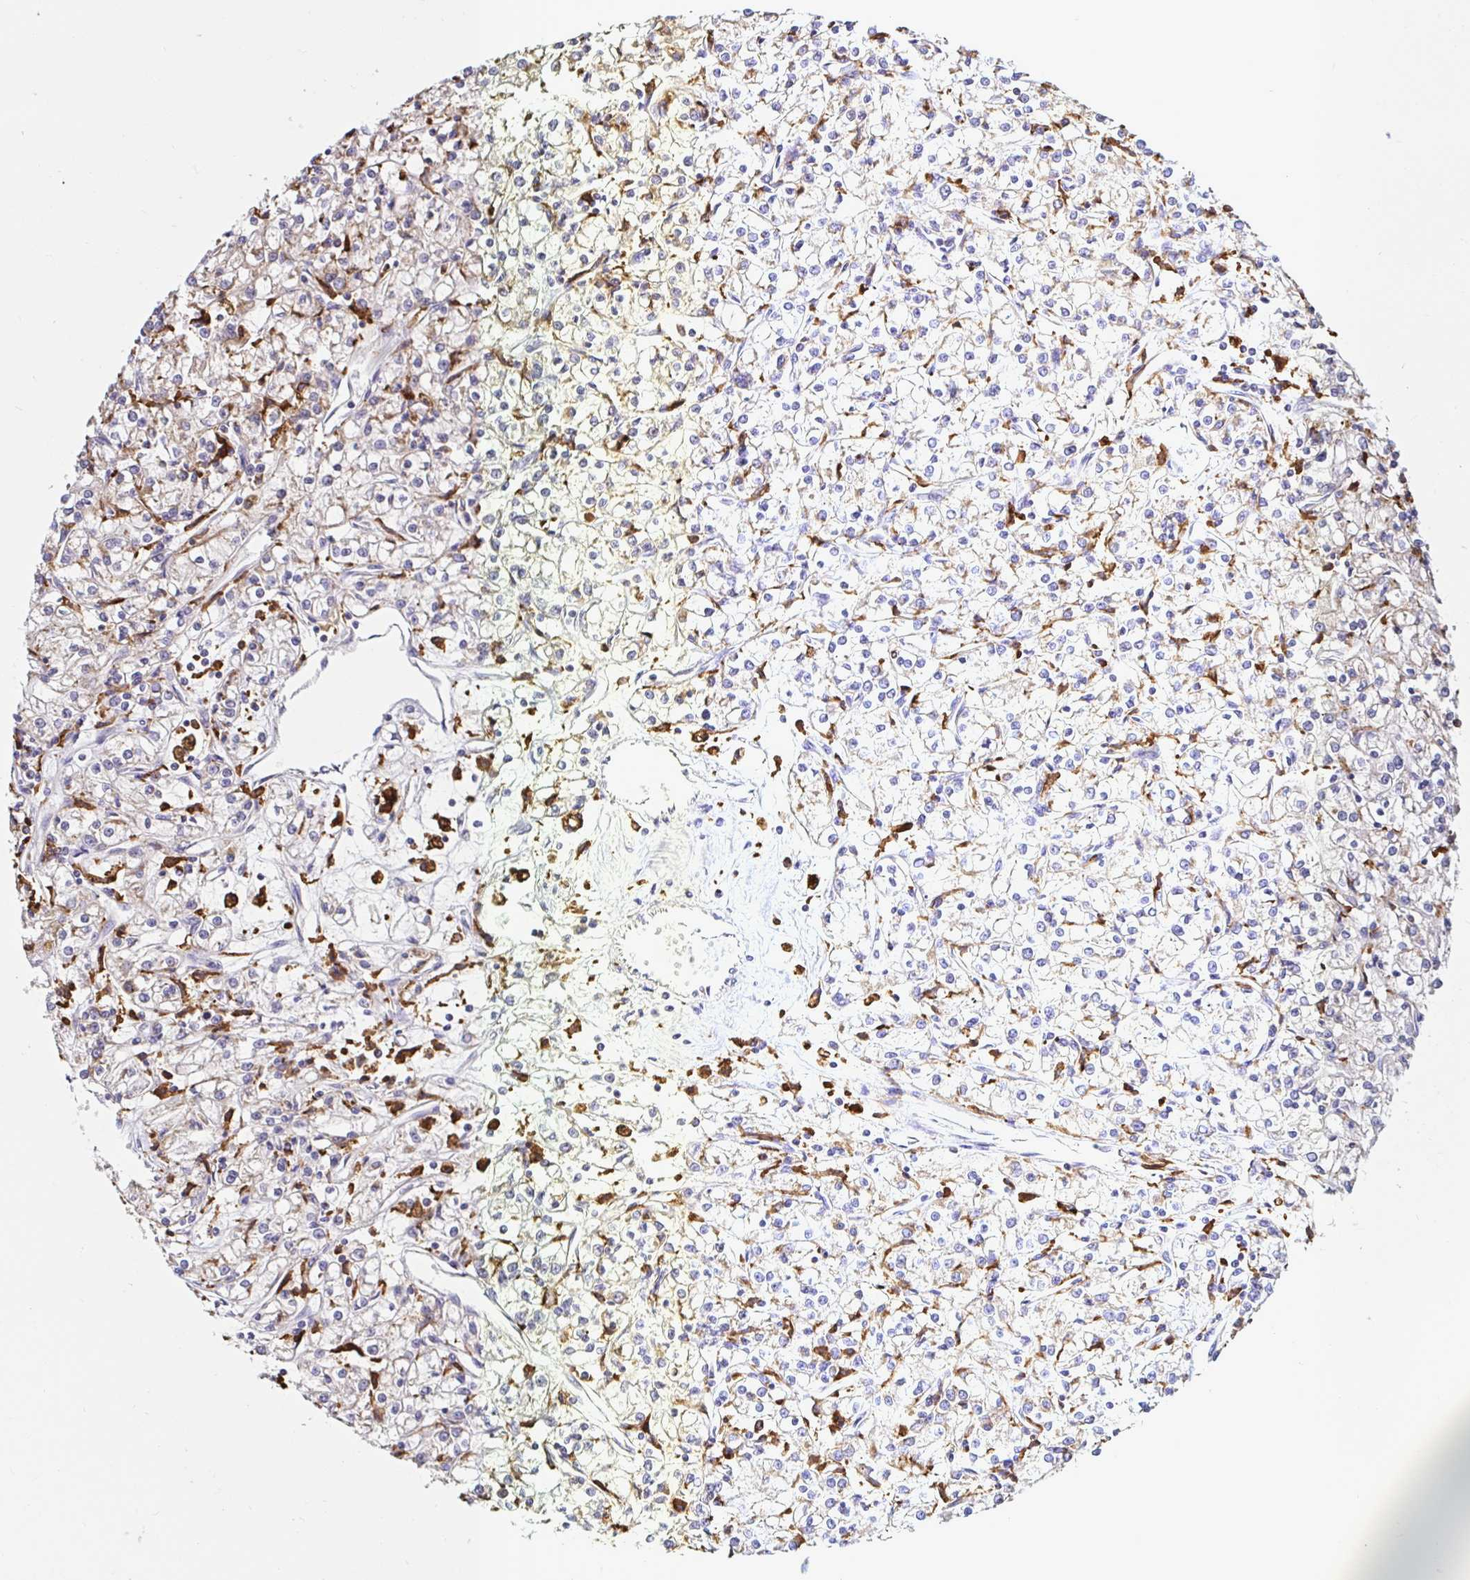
{"staining": {"intensity": "negative", "quantity": "none", "location": "none"}, "tissue": "renal cancer", "cell_type": "Tumor cells", "image_type": "cancer", "snomed": [{"axis": "morphology", "description": "Adenocarcinoma, NOS"}, {"axis": "topography", "description": "Kidney"}], "caption": "This is an immunohistochemistry (IHC) image of renal cancer. There is no staining in tumor cells.", "gene": "MSR1", "patient": {"sex": "female", "age": 59}}